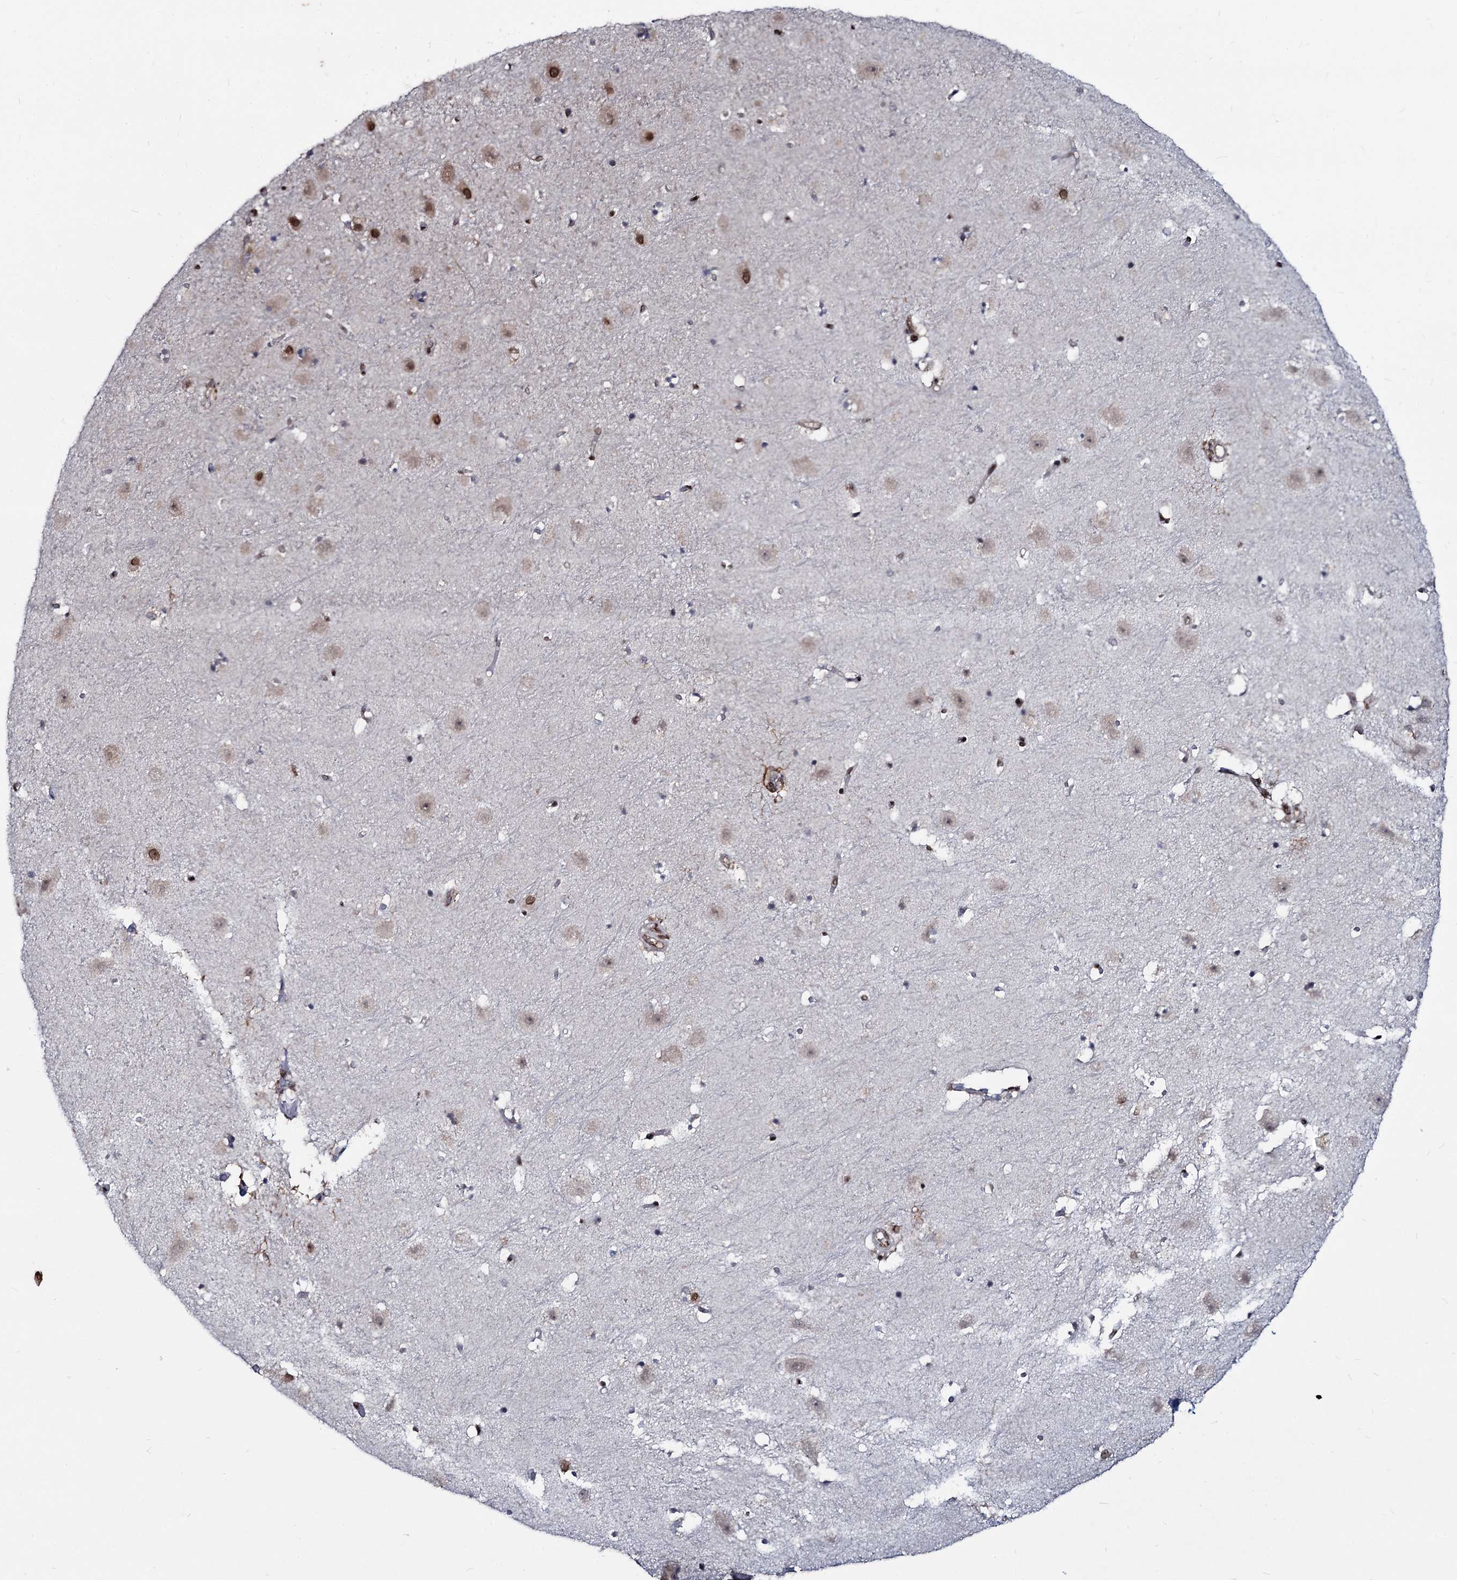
{"staining": {"intensity": "moderate", "quantity": "<25%", "location": "cytoplasmic/membranous"}, "tissue": "hippocampus", "cell_type": "Glial cells", "image_type": "normal", "snomed": [{"axis": "morphology", "description": "Normal tissue, NOS"}, {"axis": "topography", "description": "Hippocampus"}], "caption": "Immunohistochemistry (IHC) (DAB) staining of benign hippocampus exhibits moderate cytoplasmic/membranous protein expression in about <25% of glial cells.", "gene": "RNF6", "patient": {"sex": "female", "age": 52}}